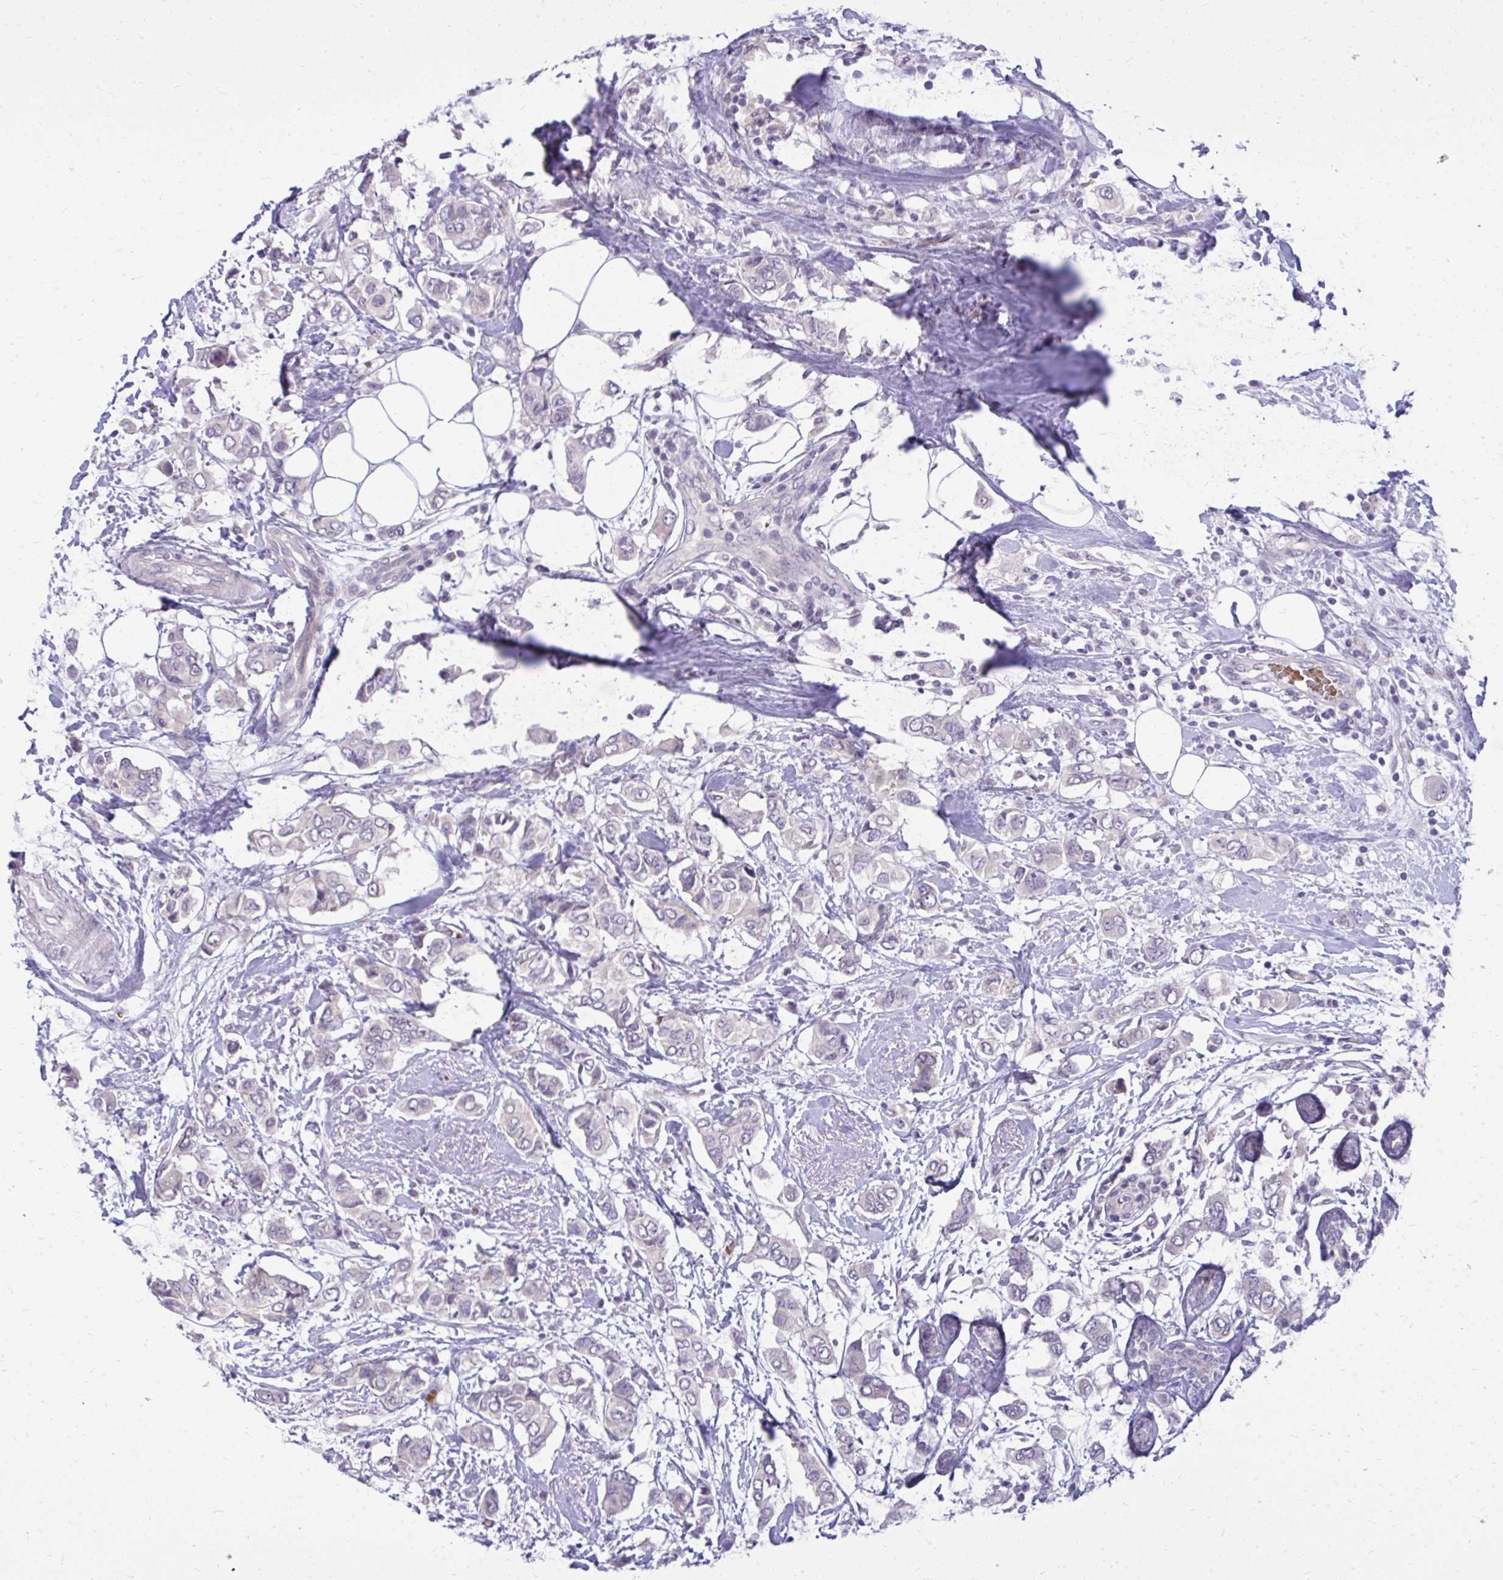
{"staining": {"intensity": "negative", "quantity": "none", "location": "none"}, "tissue": "breast cancer", "cell_type": "Tumor cells", "image_type": "cancer", "snomed": [{"axis": "morphology", "description": "Lobular carcinoma"}, {"axis": "topography", "description": "Breast"}], "caption": "Human breast cancer (lobular carcinoma) stained for a protein using immunohistochemistry exhibits no expression in tumor cells.", "gene": "DPY19L1", "patient": {"sex": "female", "age": 51}}